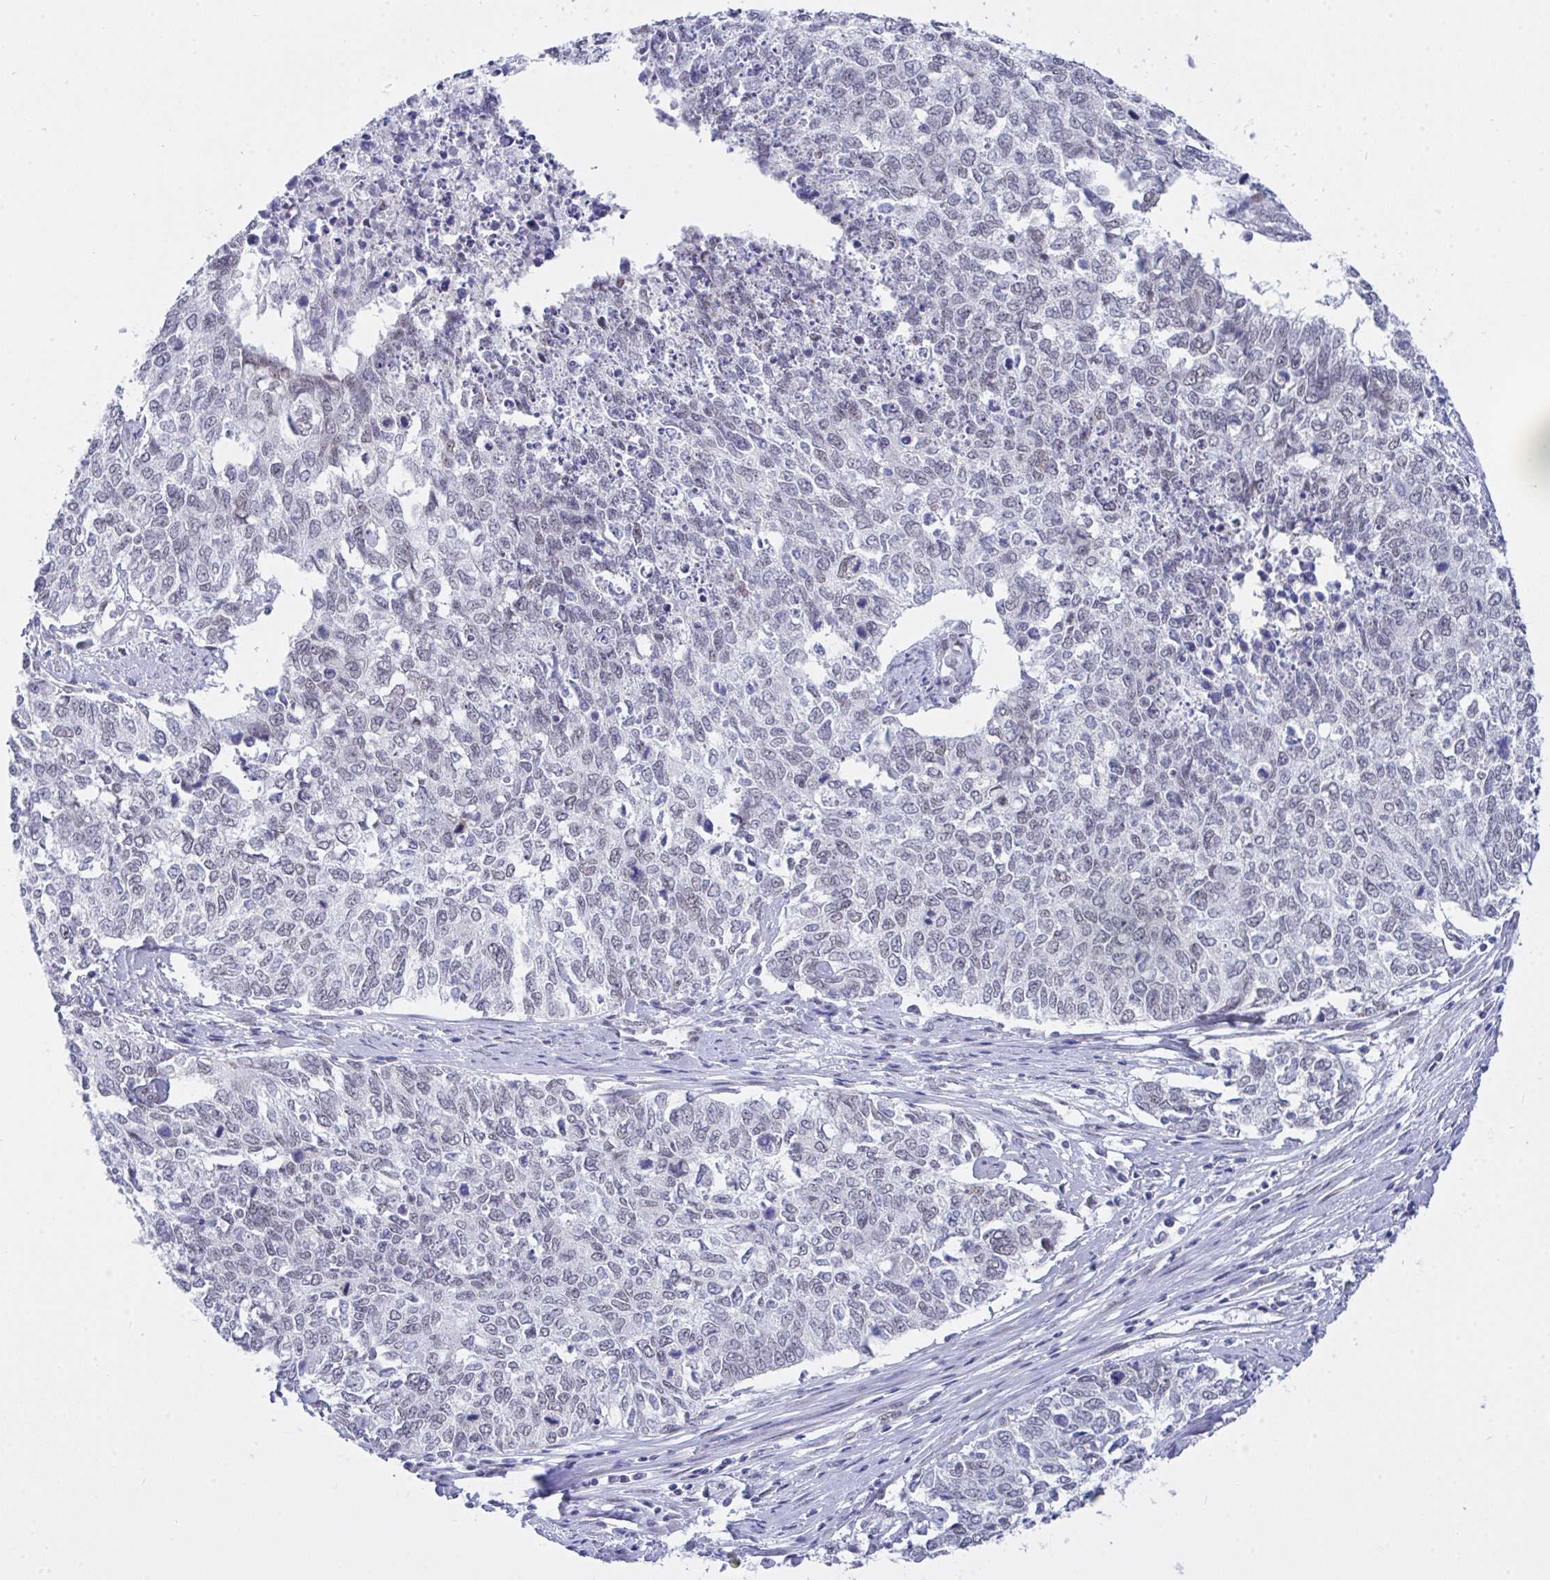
{"staining": {"intensity": "negative", "quantity": "none", "location": "none"}, "tissue": "cervical cancer", "cell_type": "Tumor cells", "image_type": "cancer", "snomed": [{"axis": "morphology", "description": "Adenocarcinoma, NOS"}, {"axis": "topography", "description": "Cervix"}], "caption": "Tumor cells show no significant staining in cervical cancer (adenocarcinoma). (DAB IHC with hematoxylin counter stain).", "gene": "FBXL22", "patient": {"sex": "female", "age": 63}}